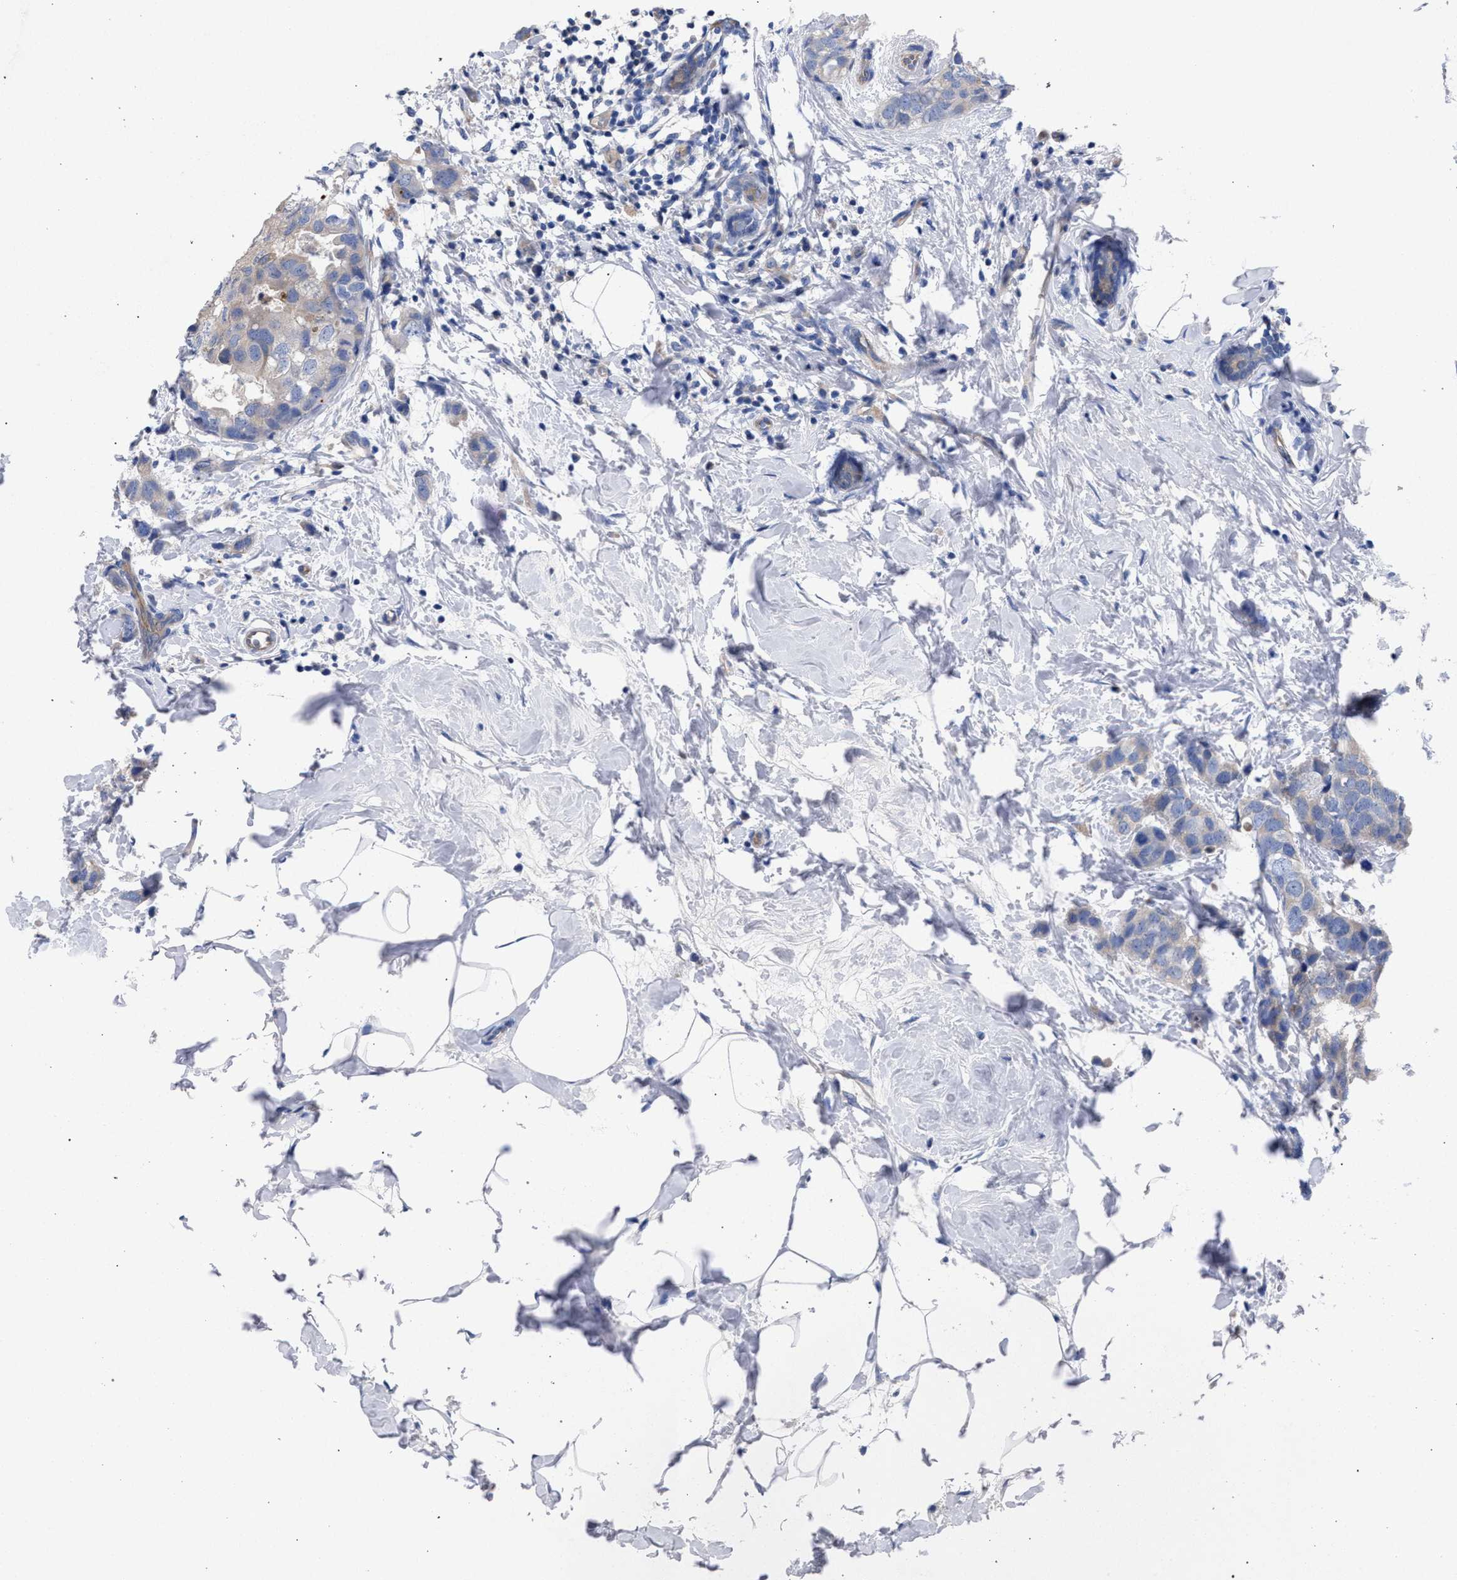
{"staining": {"intensity": "weak", "quantity": "<25%", "location": "cytoplasmic/membranous"}, "tissue": "breast cancer", "cell_type": "Tumor cells", "image_type": "cancer", "snomed": [{"axis": "morphology", "description": "Normal tissue, NOS"}, {"axis": "morphology", "description": "Duct carcinoma"}, {"axis": "topography", "description": "Breast"}], "caption": "This is an immunohistochemistry (IHC) image of breast invasive ductal carcinoma. There is no expression in tumor cells.", "gene": "GMPR", "patient": {"sex": "female", "age": 50}}